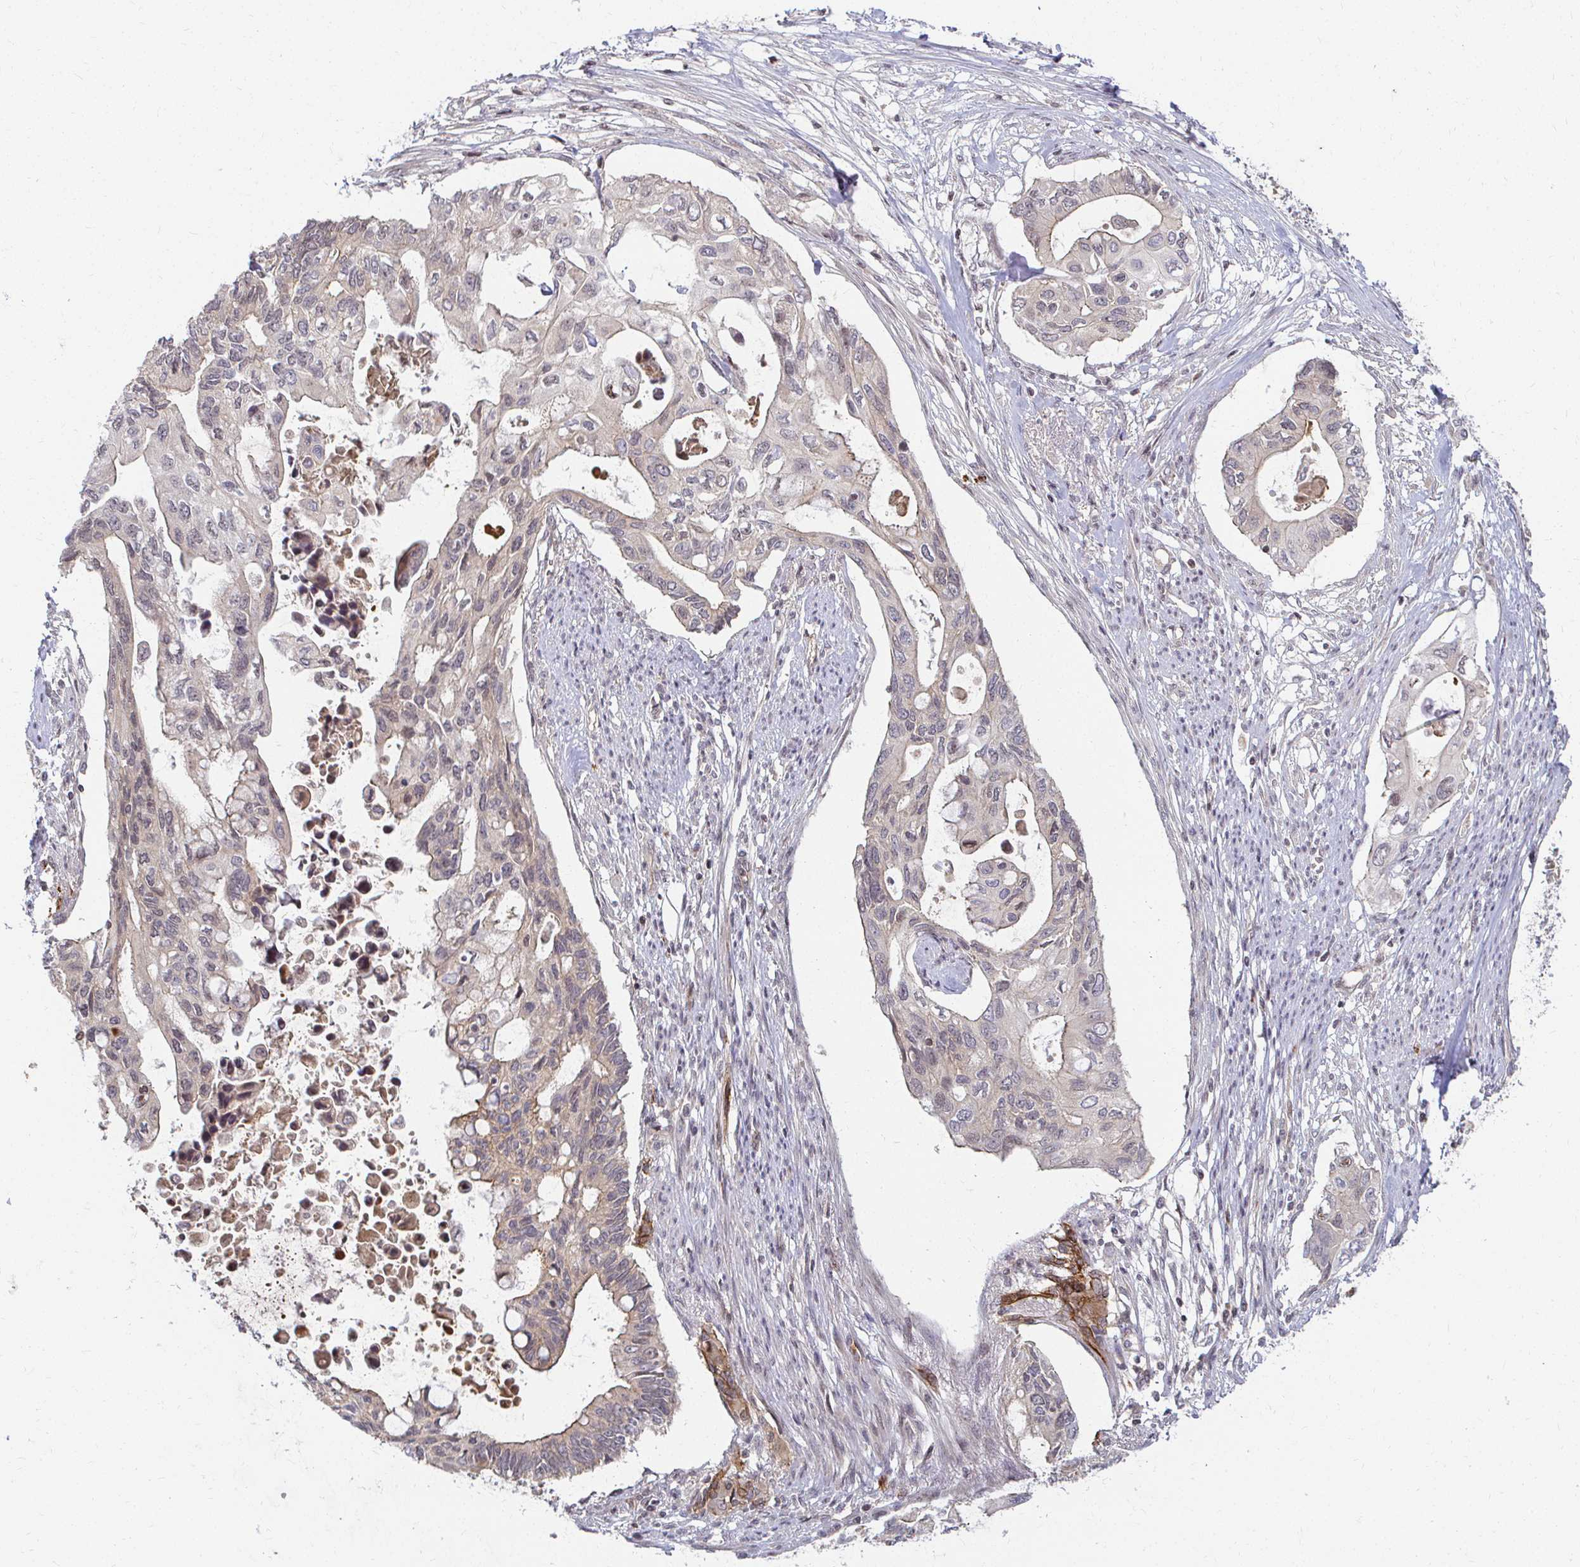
{"staining": {"intensity": "weak", "quantity": "<25%", "location": "cytoplasmic/membranous"}, "tissue": "pancreatic cancer", "cell_type": "Tumor cells", "image_type": "cancer", "snomed": [{"axis": "morphology", "description": "Adenocarcinoma, NOS"}, {"axis": "topography", "description": "Pancreas"}], "caption": "Immunohistochemical staining of human pancreatic cancer displays no significant staining in tumor cells.", "gene": "ANK3", "patient": {"sex": "female", "age": 63}}